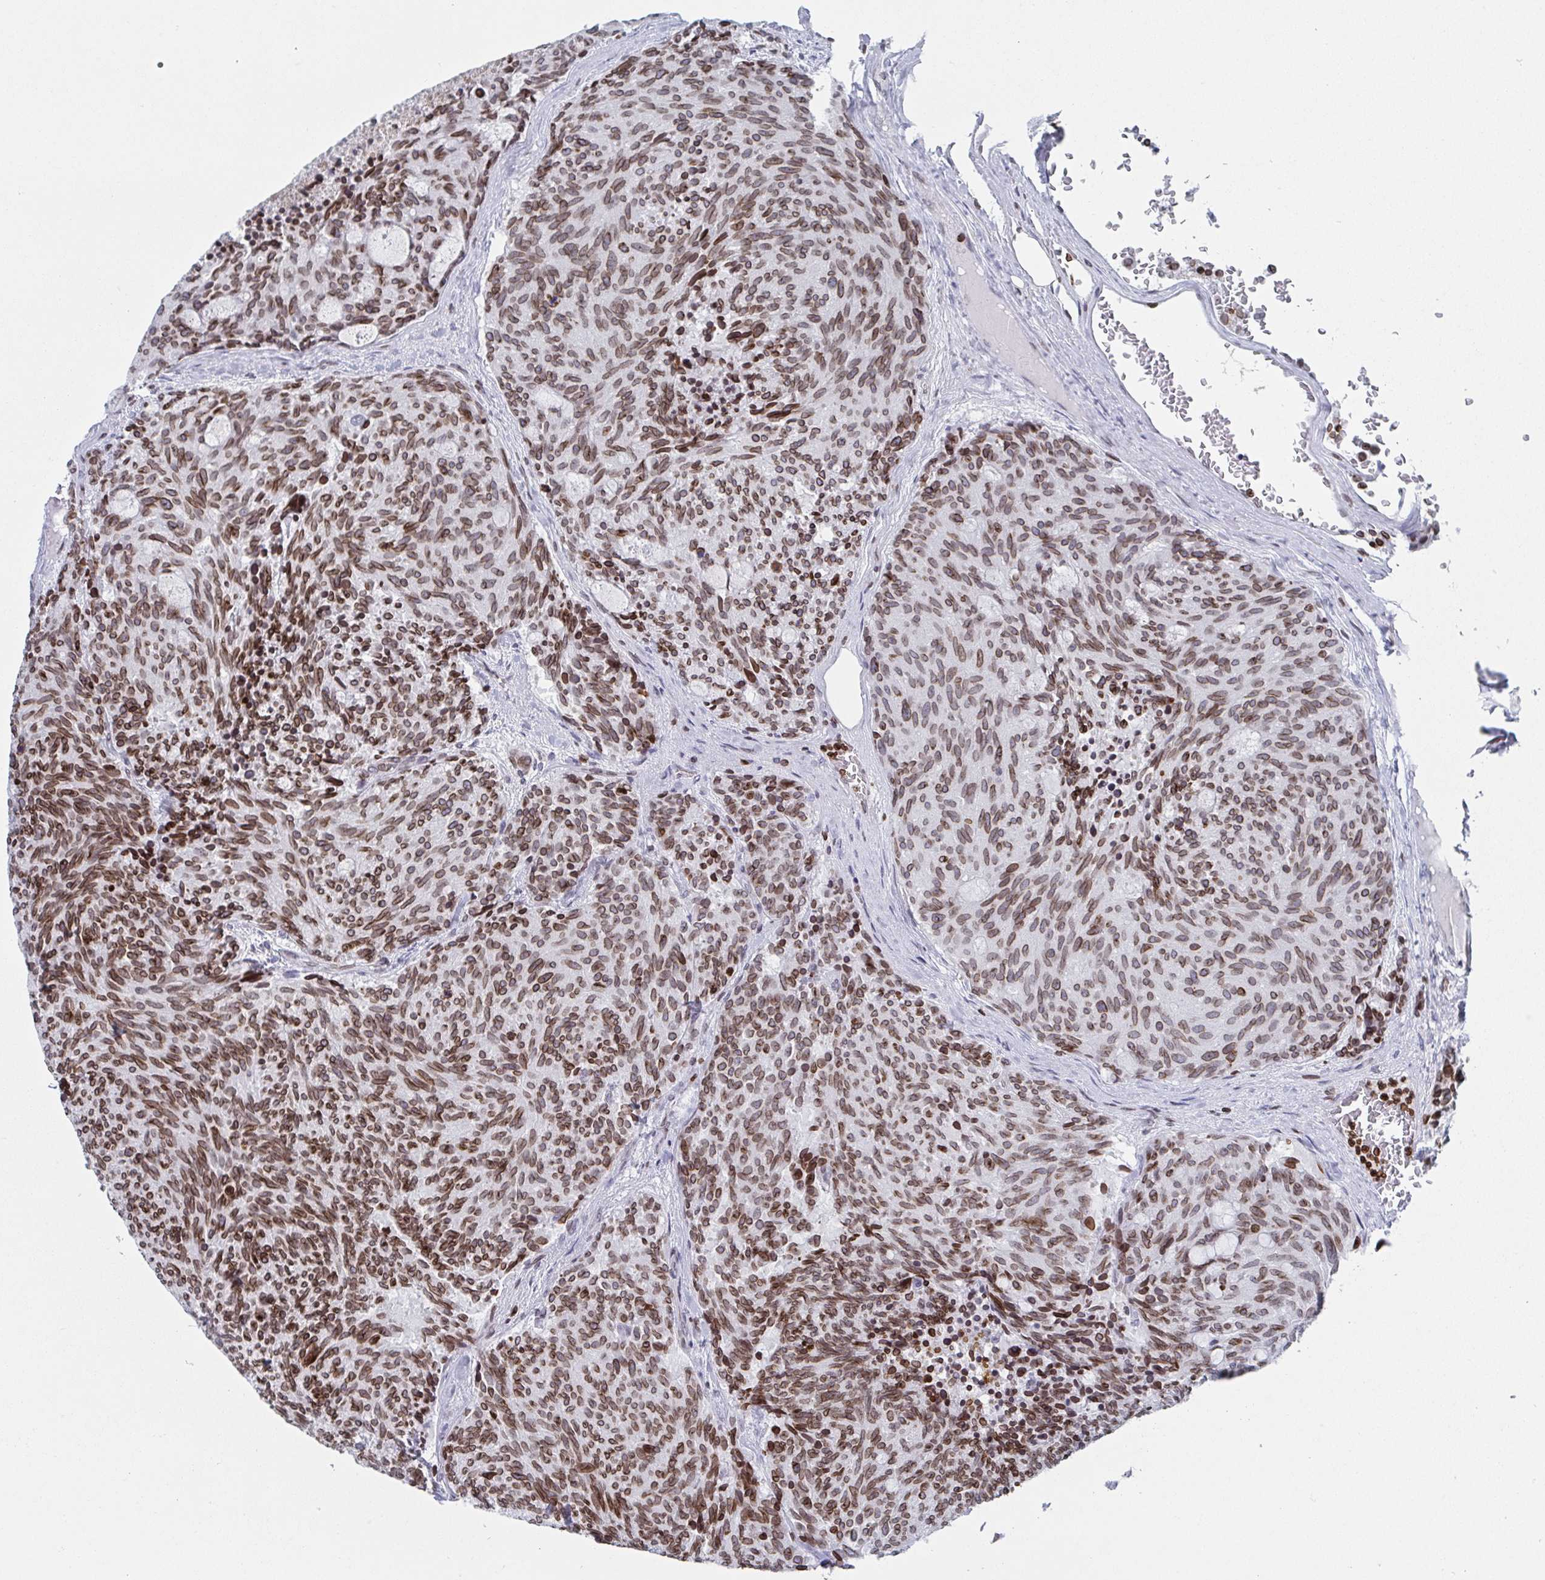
{"staining": {"intensity": "moderate", "quantity": ">75%", "location": "cytoplasmic/membranous,nuclear"}, "tissue": "carcinoid", "cell_type": "Tumor cells", "image_type": "cancer", "snomed": [{"axis": "morphology", "description": "Carcinoid, malignant, NOS"}, {"axis": "topography", "description": "Pancreas"}], "caption": "IHC micrograph of neoplastic tissue: malignant carcinoid stained using IHC shows medium levels of moderate protein expression localized specifically in the cytoplasmic/membranous and nuclear of tumor cells, appearing as a cytoplasmic/membranous and nuclear brown color.", "gene": "BTBD7", "patient": {"sex": "female", "age": 54}}